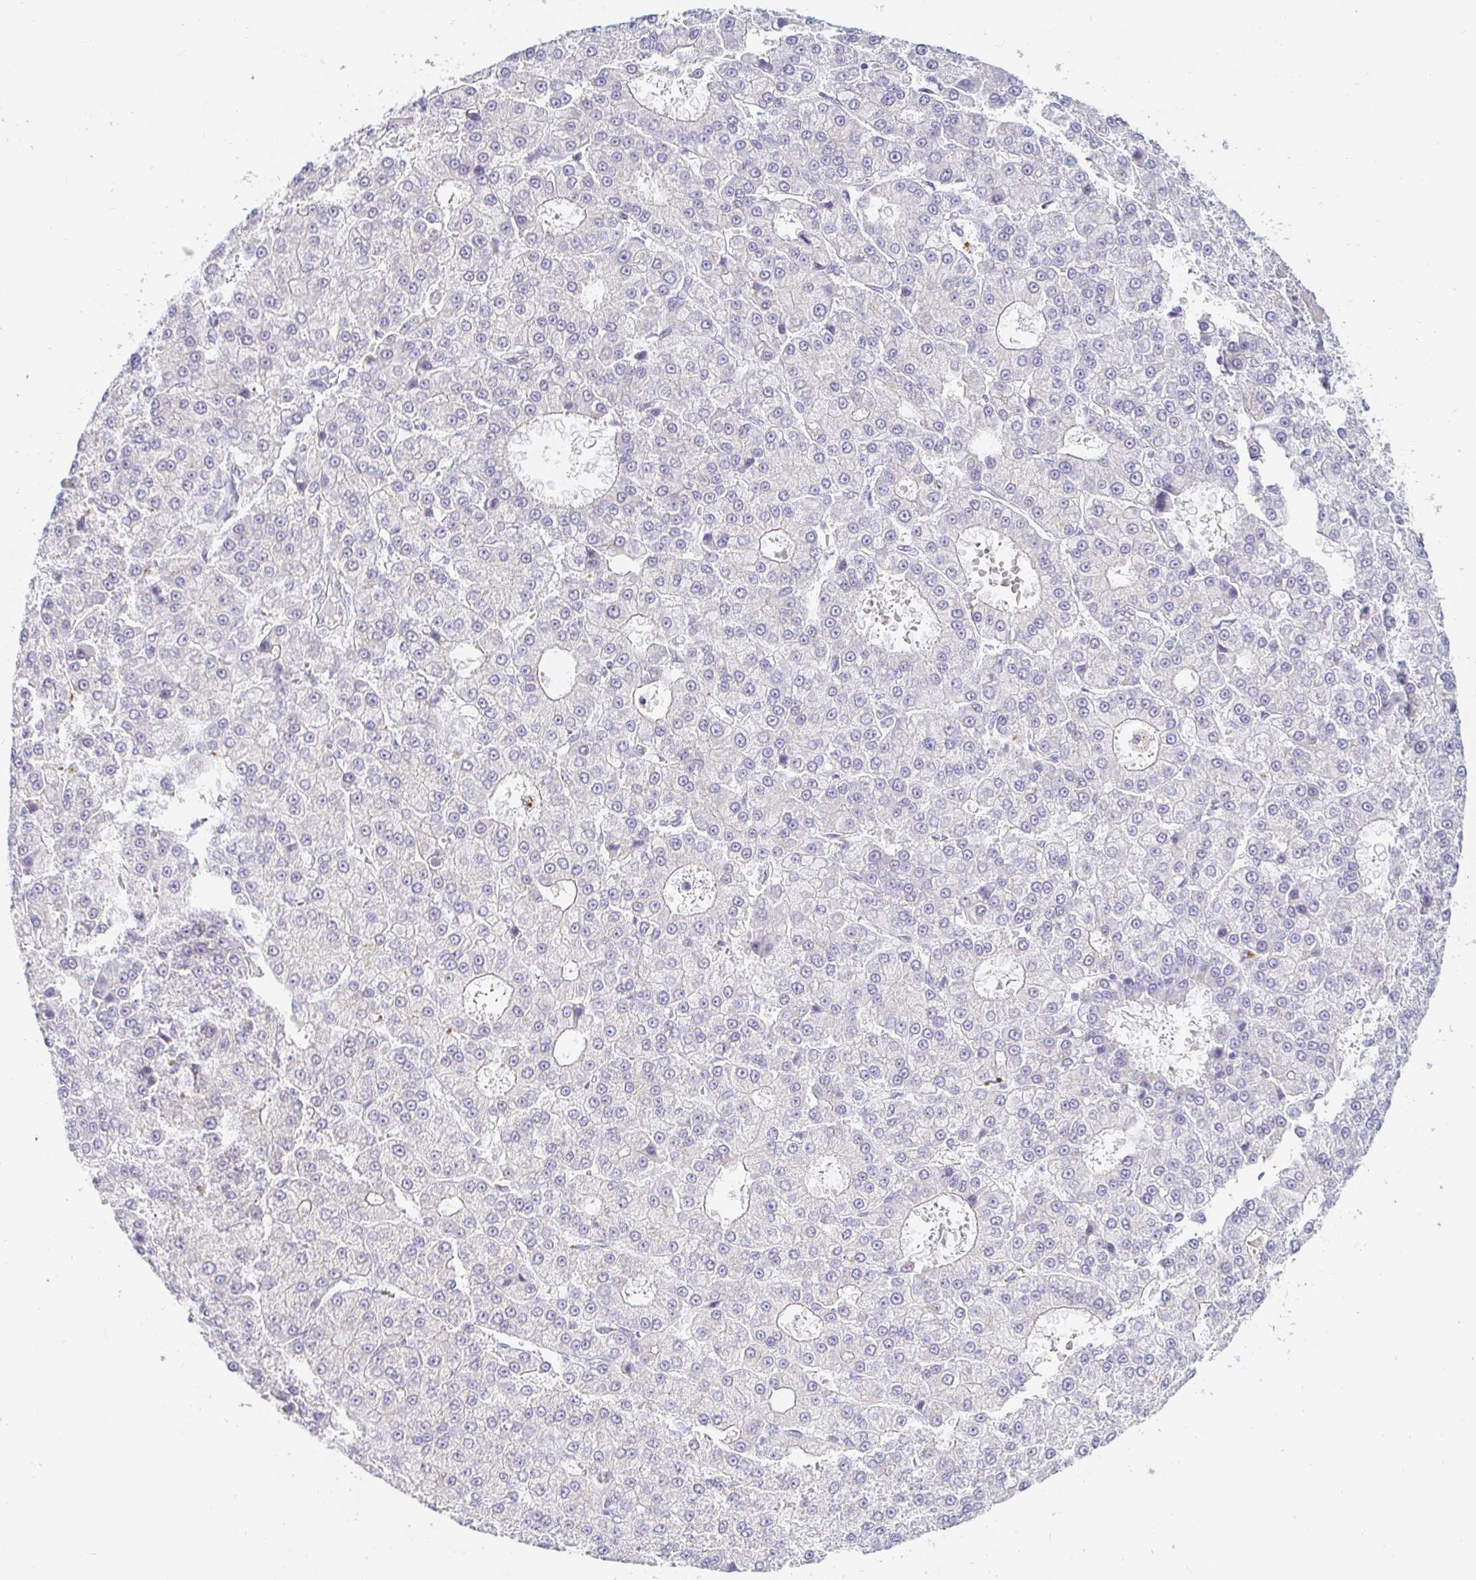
{"staining": {"intensity": "negative", "quantity": "none", "location": "none"}, "tissue": "liver cancer", "cell_type": "Tumor cells", "image_type": "cancer", "snomed": [{"axis": "morphology", "description": "Carcinoma, Hepatocellular, NOS"}, {"axis": "topography", "description": "Liver"}], "caption": "Protein analysis of hepatocellular carcinoma (liver) shows no significant positivity in tumor cells.", "gene": "OR51D1", "patient": {"sex": "male", "age": 70}}